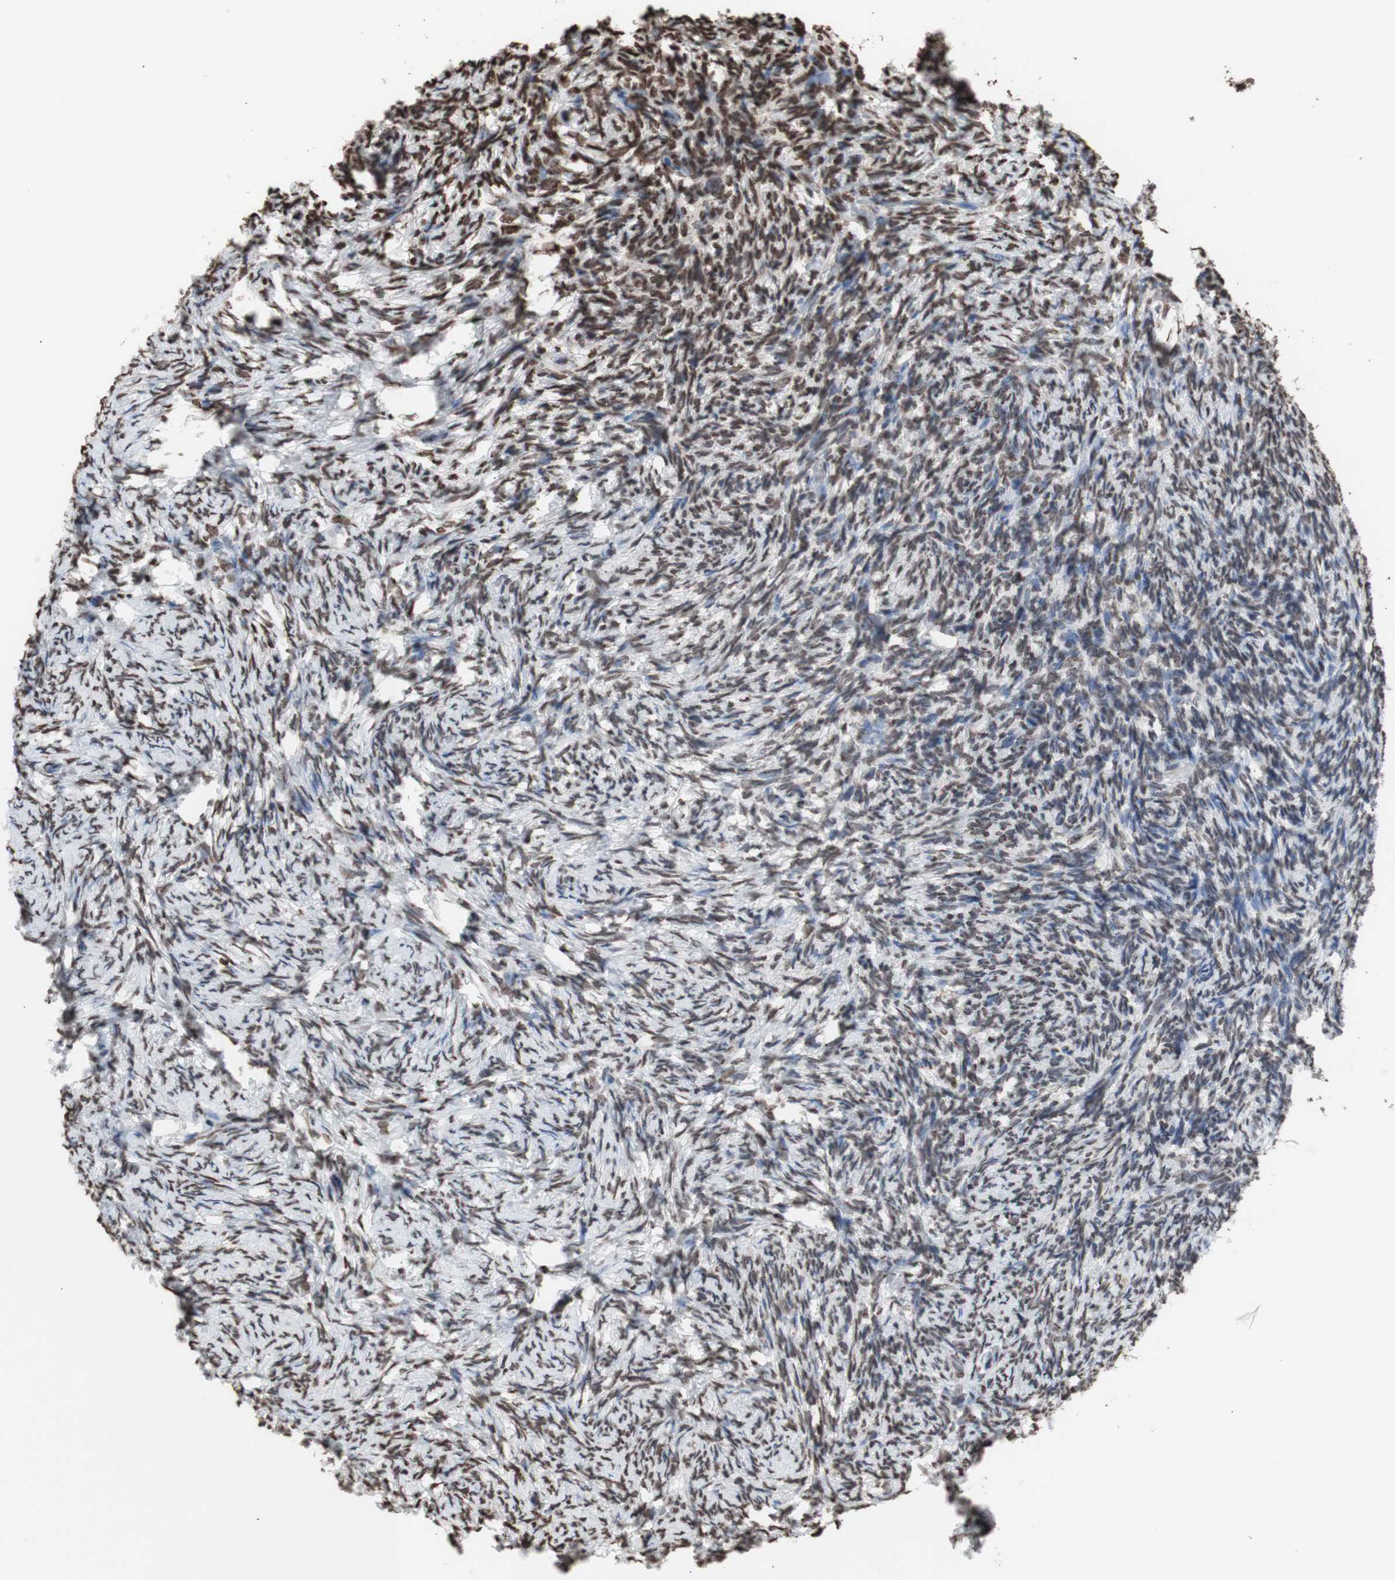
{"staining": {"intensity": "moderate", "quantity": ">75%", "location": "nuclear"}, "tissue": "ovary", "cell_type": "Follicle cells", "image_type": "normal", "snomed": [{"axis": "morphology", "description": "Normal tissue, NOS"}, {"axis": "topography", "description": "Ovary"}], "caption": "A medium amount of moderate nuclear staining is present in about >75% of follicle cells in normal ovary.", "gene": "SNAI2", "patient": {"sex": "female", "age": 60}}